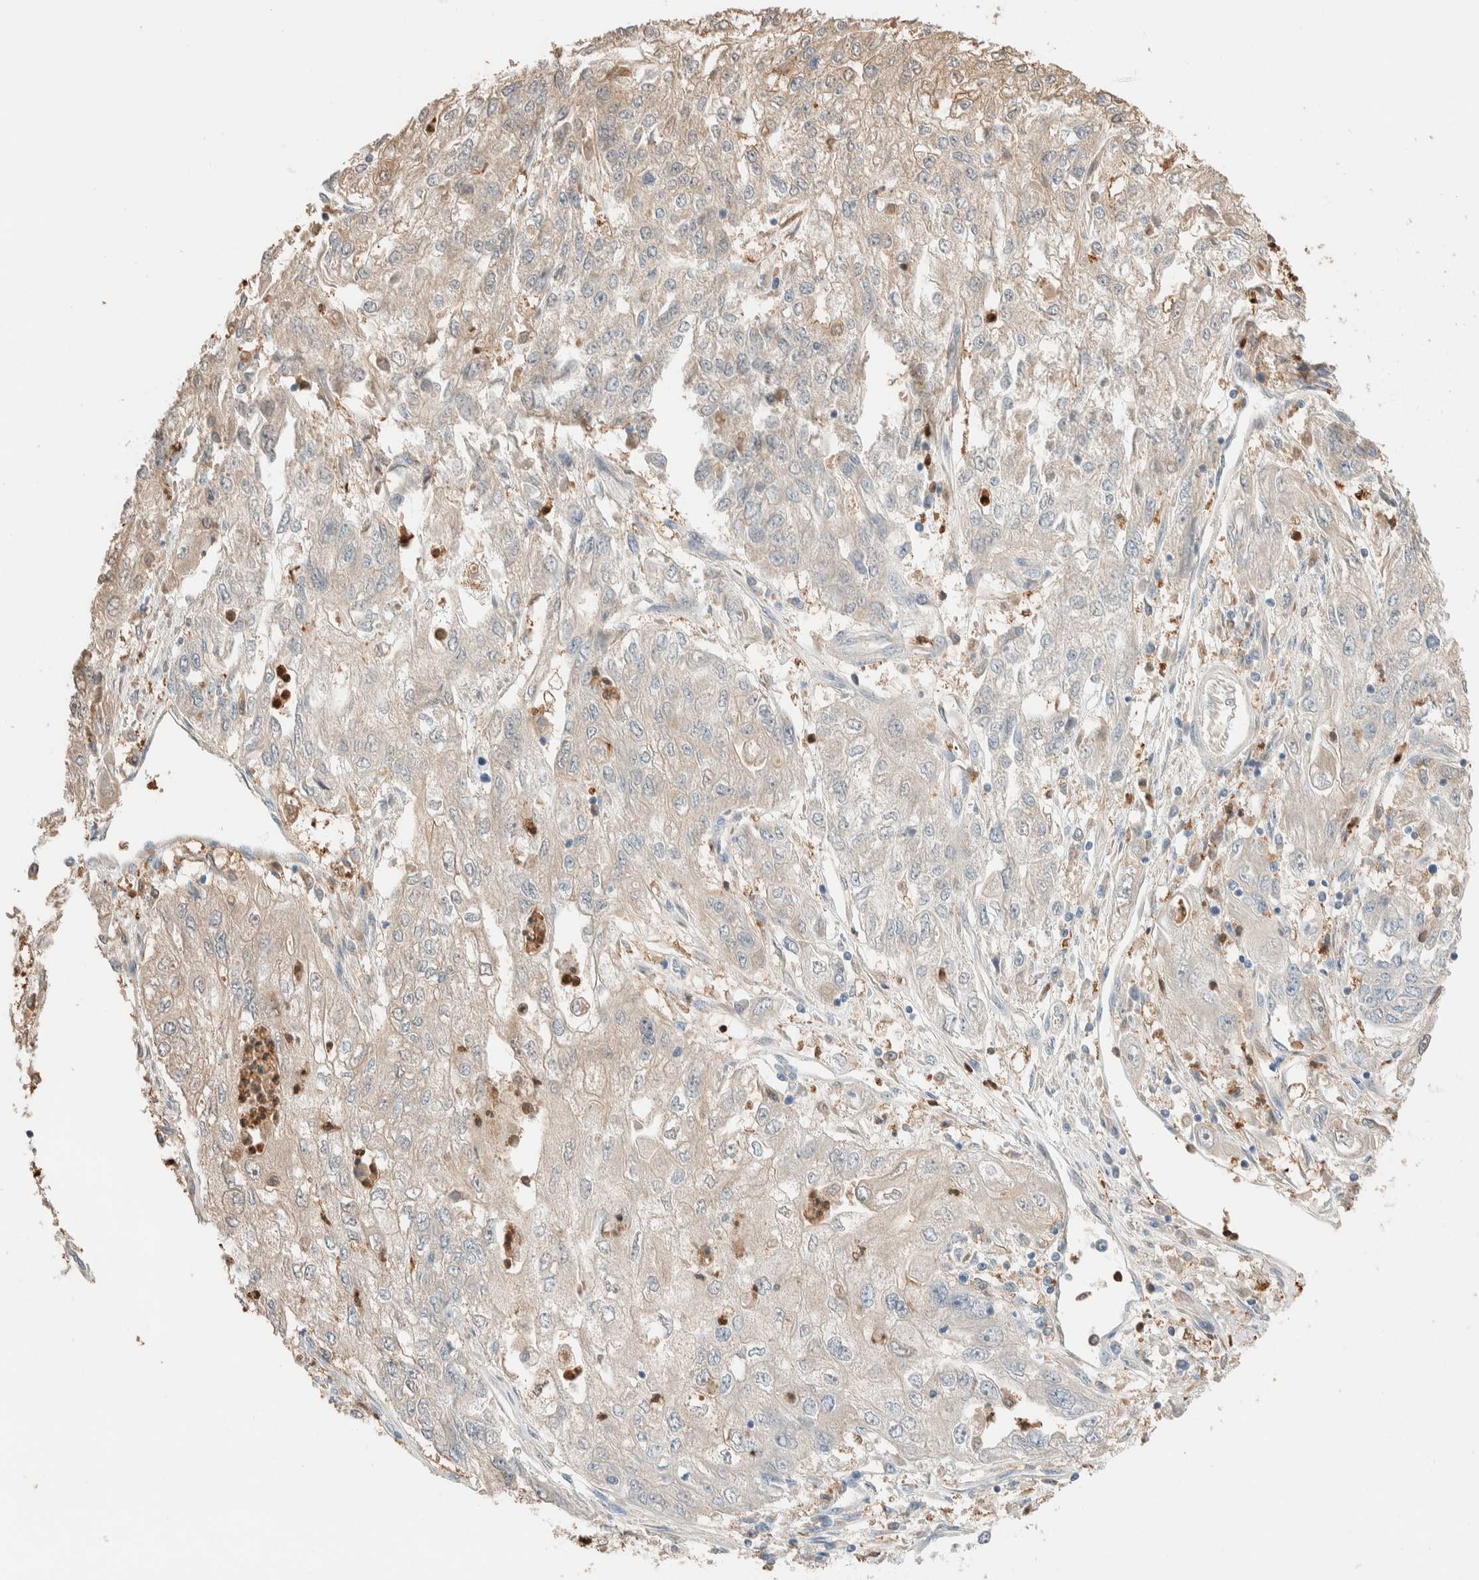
{"staining": {"intensity": "moderate", "quantity": "<25%", "location": "cytoplasmic/membranous,nuclear"}, "tissue": "endometrial cancer", "cell_type": "Tumor cells", "image_type": "cancer", "snomed": [{"axis": "morphology", "description": "Adenocarcinoma, NOS"}, {"axis": "topography", "description": "Endometrium"}], "caption": "Endometrial adenocarcinoma stained with DAB immunohistochemistry displays low levels of moderate cytoplasmic/membranous and nuclear expression in about <25% of tumor cells. (DAB IHC, brown staining for protein, blue staining for nuclei).", "gene": "SETD4", "patient": {"sex": "female", "age": 49}}